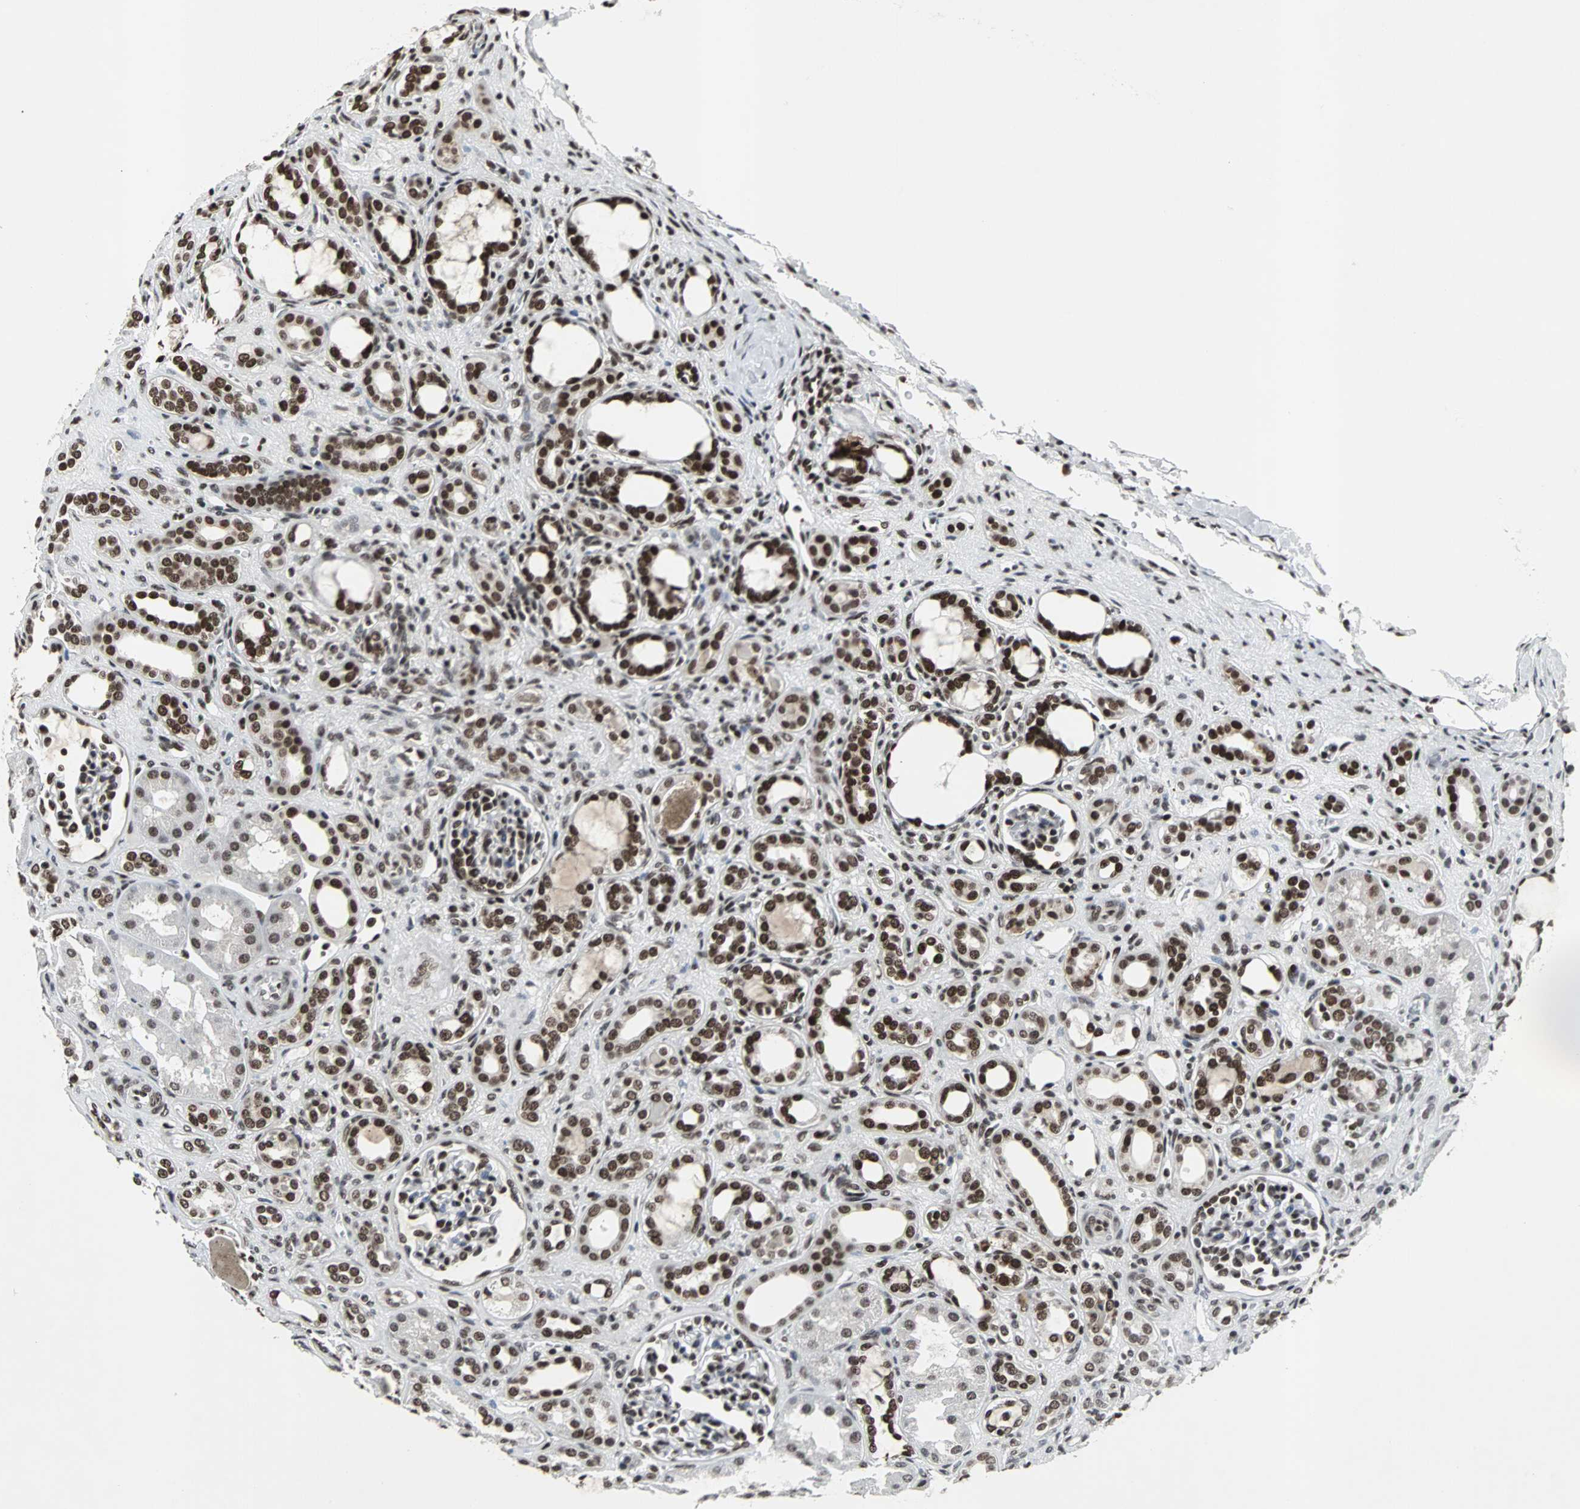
{"staining": {"intensity": "moderate", "quantity": "25%-75%", "location": "nuclear"}, "tissue": "kidney", "cell_type": "Cells in glomeruli", "image_type": "normal", "snomed": [{"axis": "morphology", "description": "Normal tissue, NOS"}, {"axis": "topography", "description": "Kidney"}], "caption": "Protein analysis of benign kidney shows moderate nuclear expression in about 25%-75% of cells in glomeruli.", "gene": "PNKP", "patient": {"sex": "male", "age": 7}}